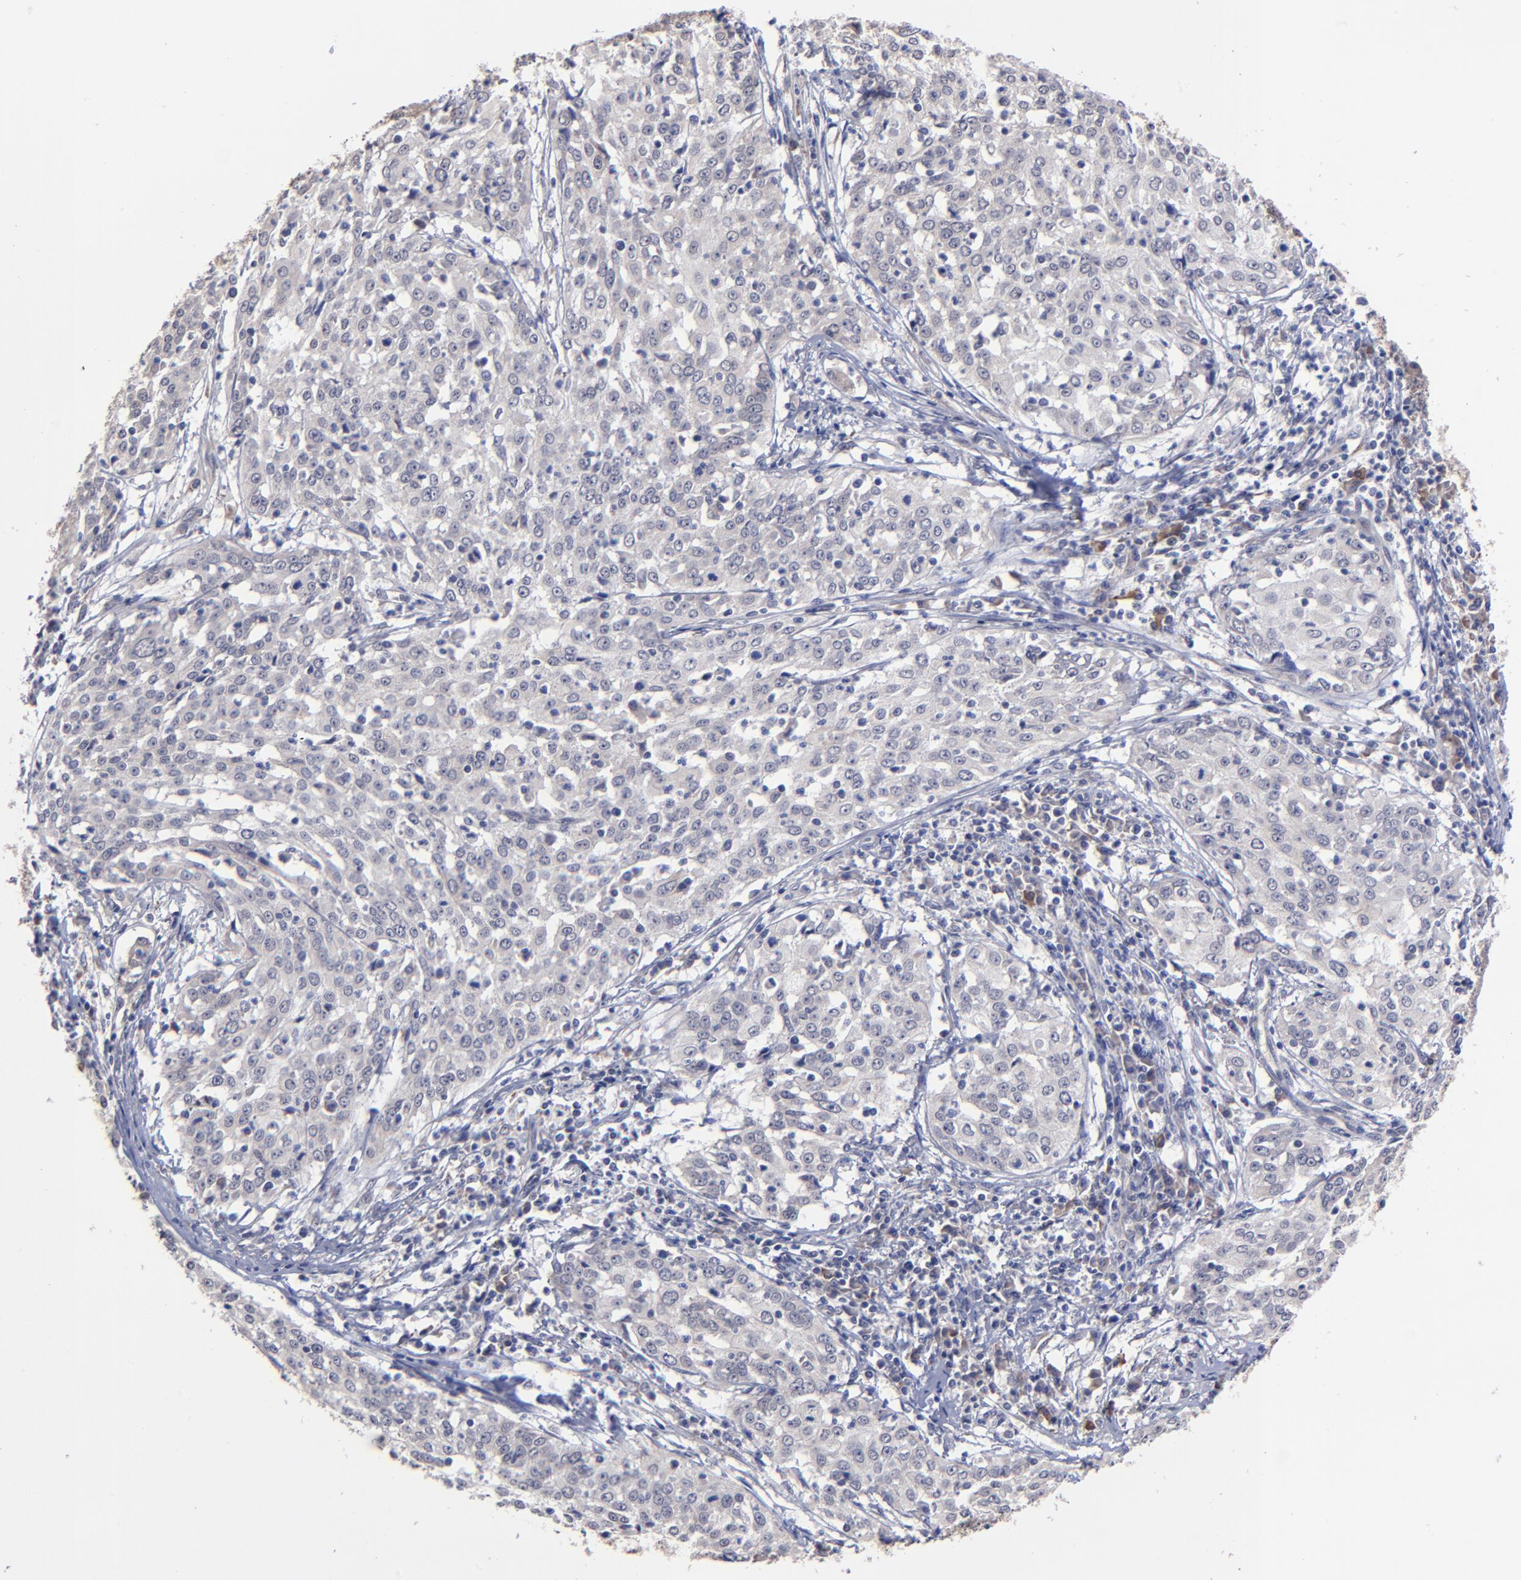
{"staining": {"intensity": "negative", "quantity": "none", "location": "none"}, "tissue": "cervical cancer", "cell_type": "Tumor cells", "image_type": "cancer", "snomed": [{"axis": "morphology", "description": "Squamous cell carcinoma, NOS"}, {"axis": "topography", "description": "Cervix"}], "caption": "Squamous cell carcinoma (cervical) was stained to show a protein in brown. There is no significant expression in tumor cells.", "gene": "CHL1", "patient": {"sex": "female", "age": 39}}